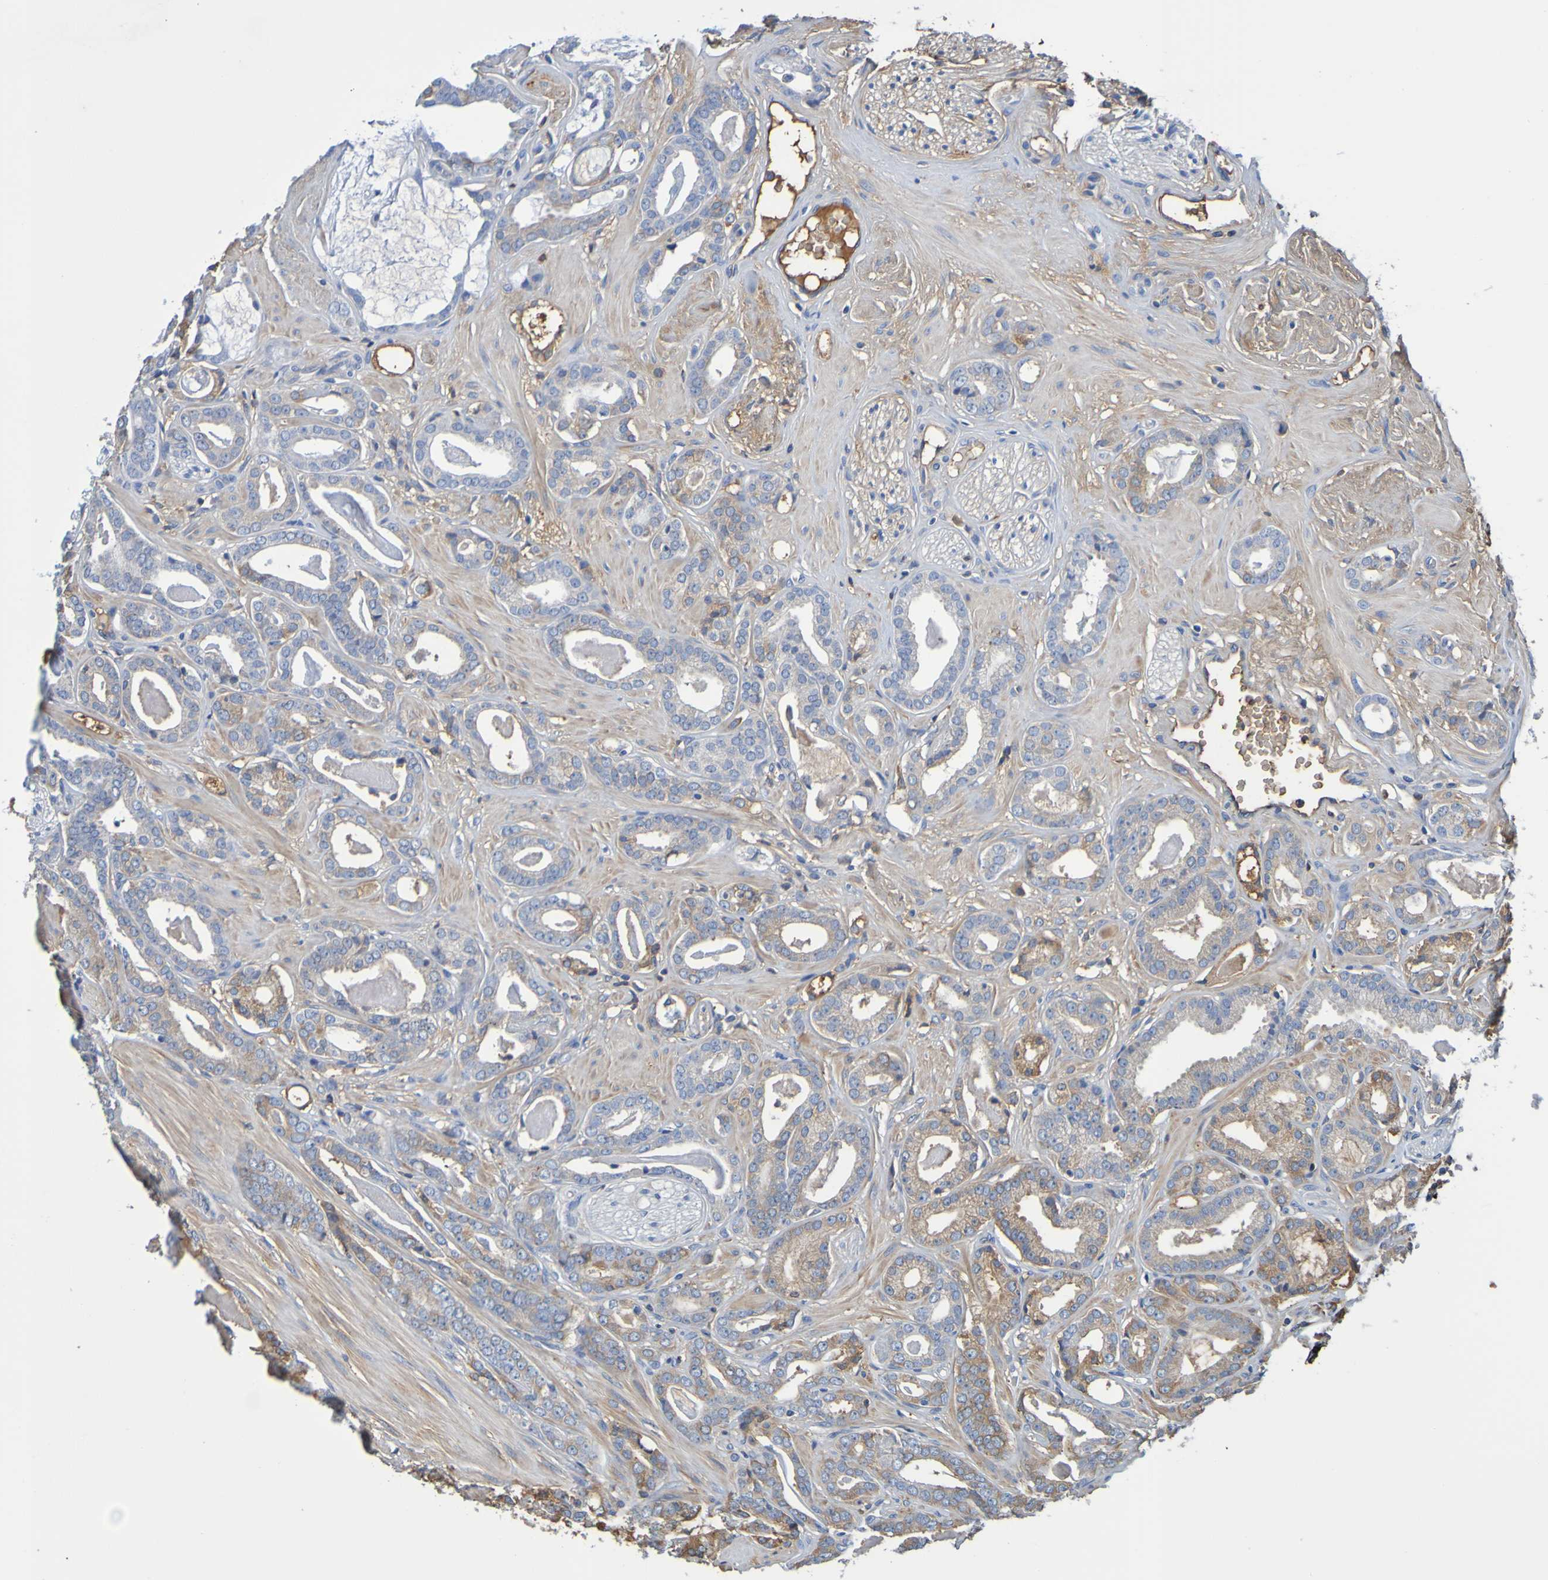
{"staining": {"intensity": "moderate", "quantity": "<25%", "location": "cytoplasmic/membranous"}, "tissue": "prostate cancer", "cell_type": "Tumor cells", "image_type": "cancer", "snomed": [{"axis": "morphology", "description": "Adenocarcinoma, Low grade"}, {"axis": "topography", "description": "Prostate"}], "caption": "Immunohistochemical staining of prostate cancer demonstrates low levels of moderate cytoplasmic/membranous protein positivity in about <25% of tumor cells.", "gene": "GAB3", "patient": {"sex": "male", "age": 53}}